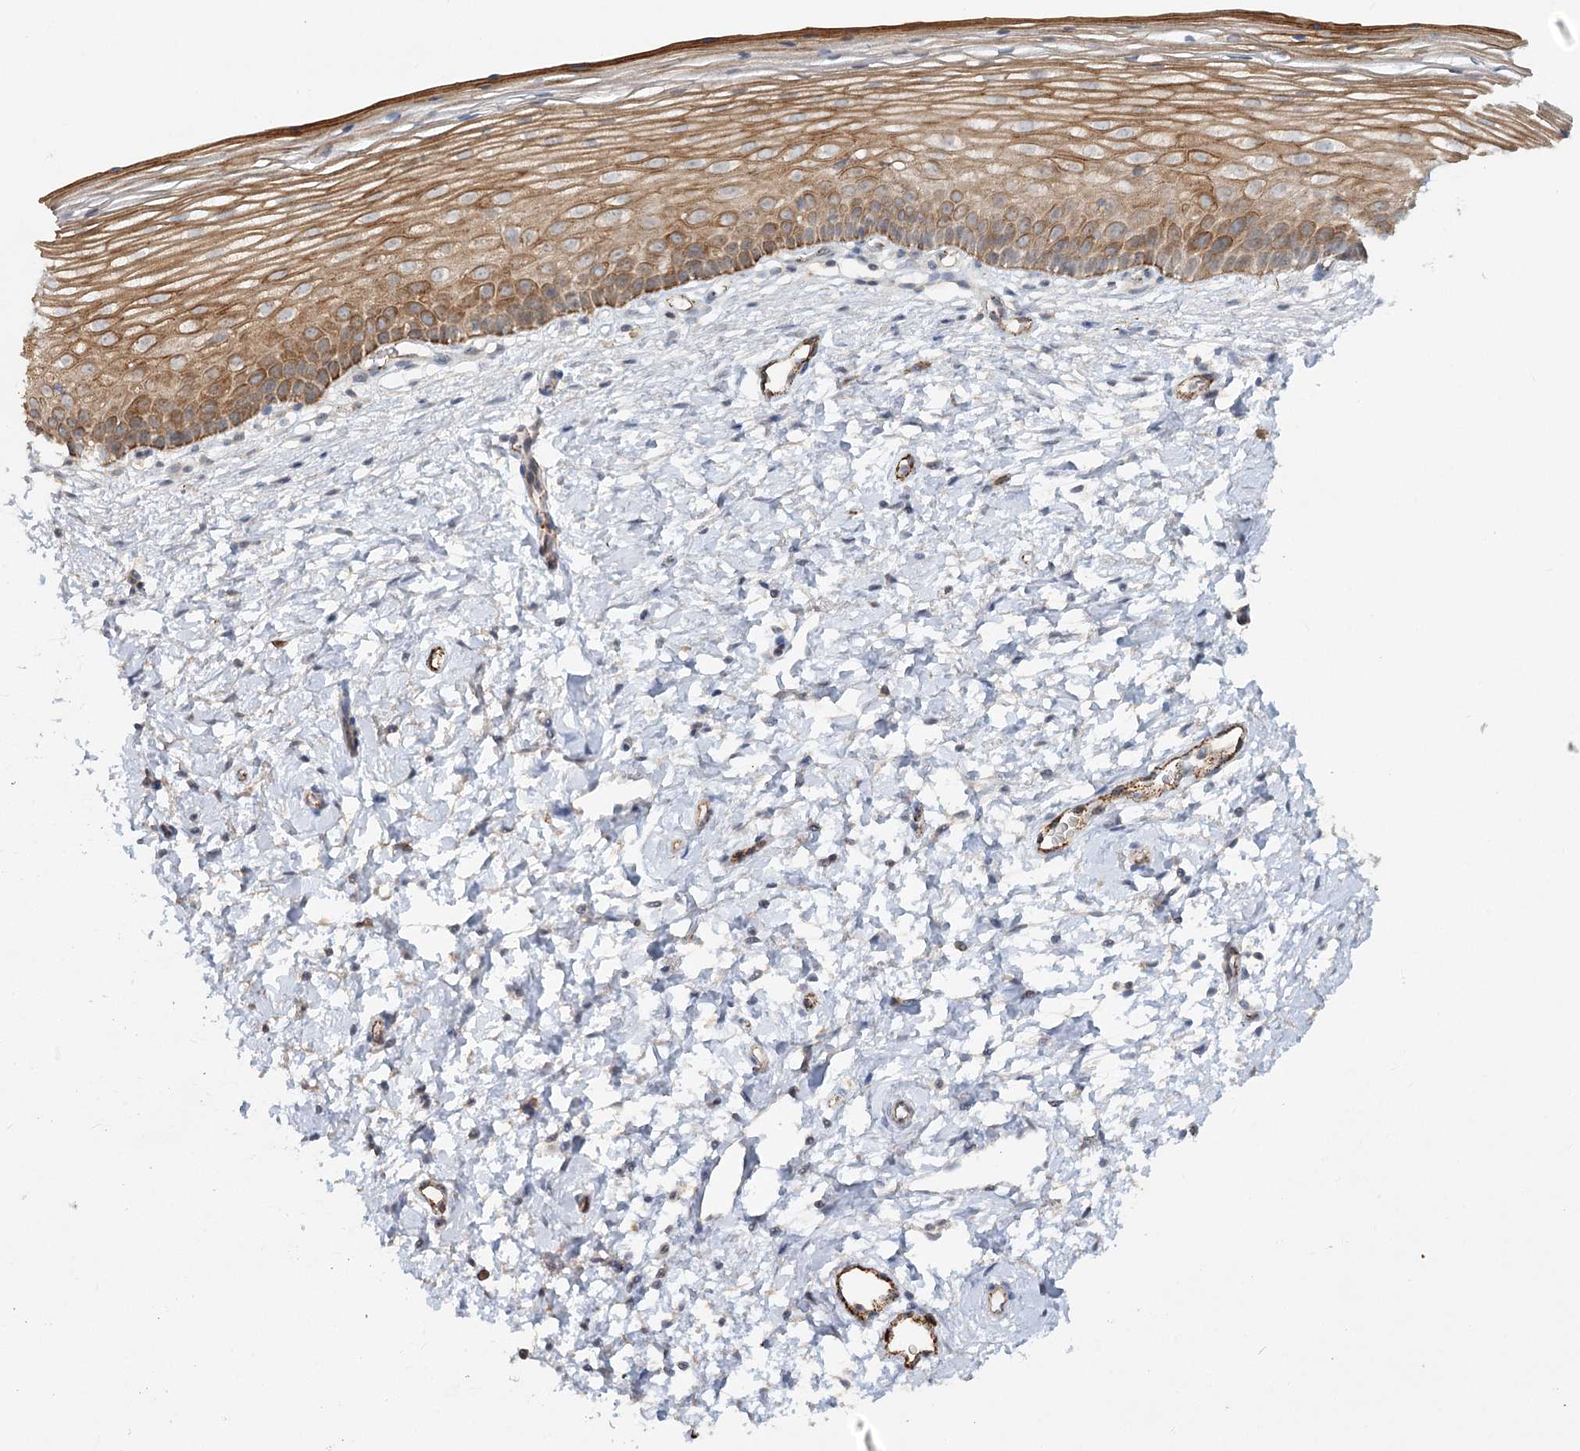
{"staining": {"intensity": "moderate", "quantity": ">75%", "location": "cytoplasmic/membranous,nuclear"}, "tissue": "cervix", "cell_type": "Glandular cells", "image_type": "normal", "snomed": [{"axis": "morphology", "description": "Normal tissue, NOS"}, {"axis": "topography", "description": "Cervix"}], "caption": "Immunohistochemistry (IHC) micrograph of benign cervix: cervix stained using immunohistochemistry exhibits medium levels of moderate protein expression localized specifically in the cytoplasmic/membranous,nuclear of glandular cells, appearing as a cytoplasmic/membranous,nuclear brown color.", "gene": "KBTBD4", "patient": {"sex": "female", "age": 72}}